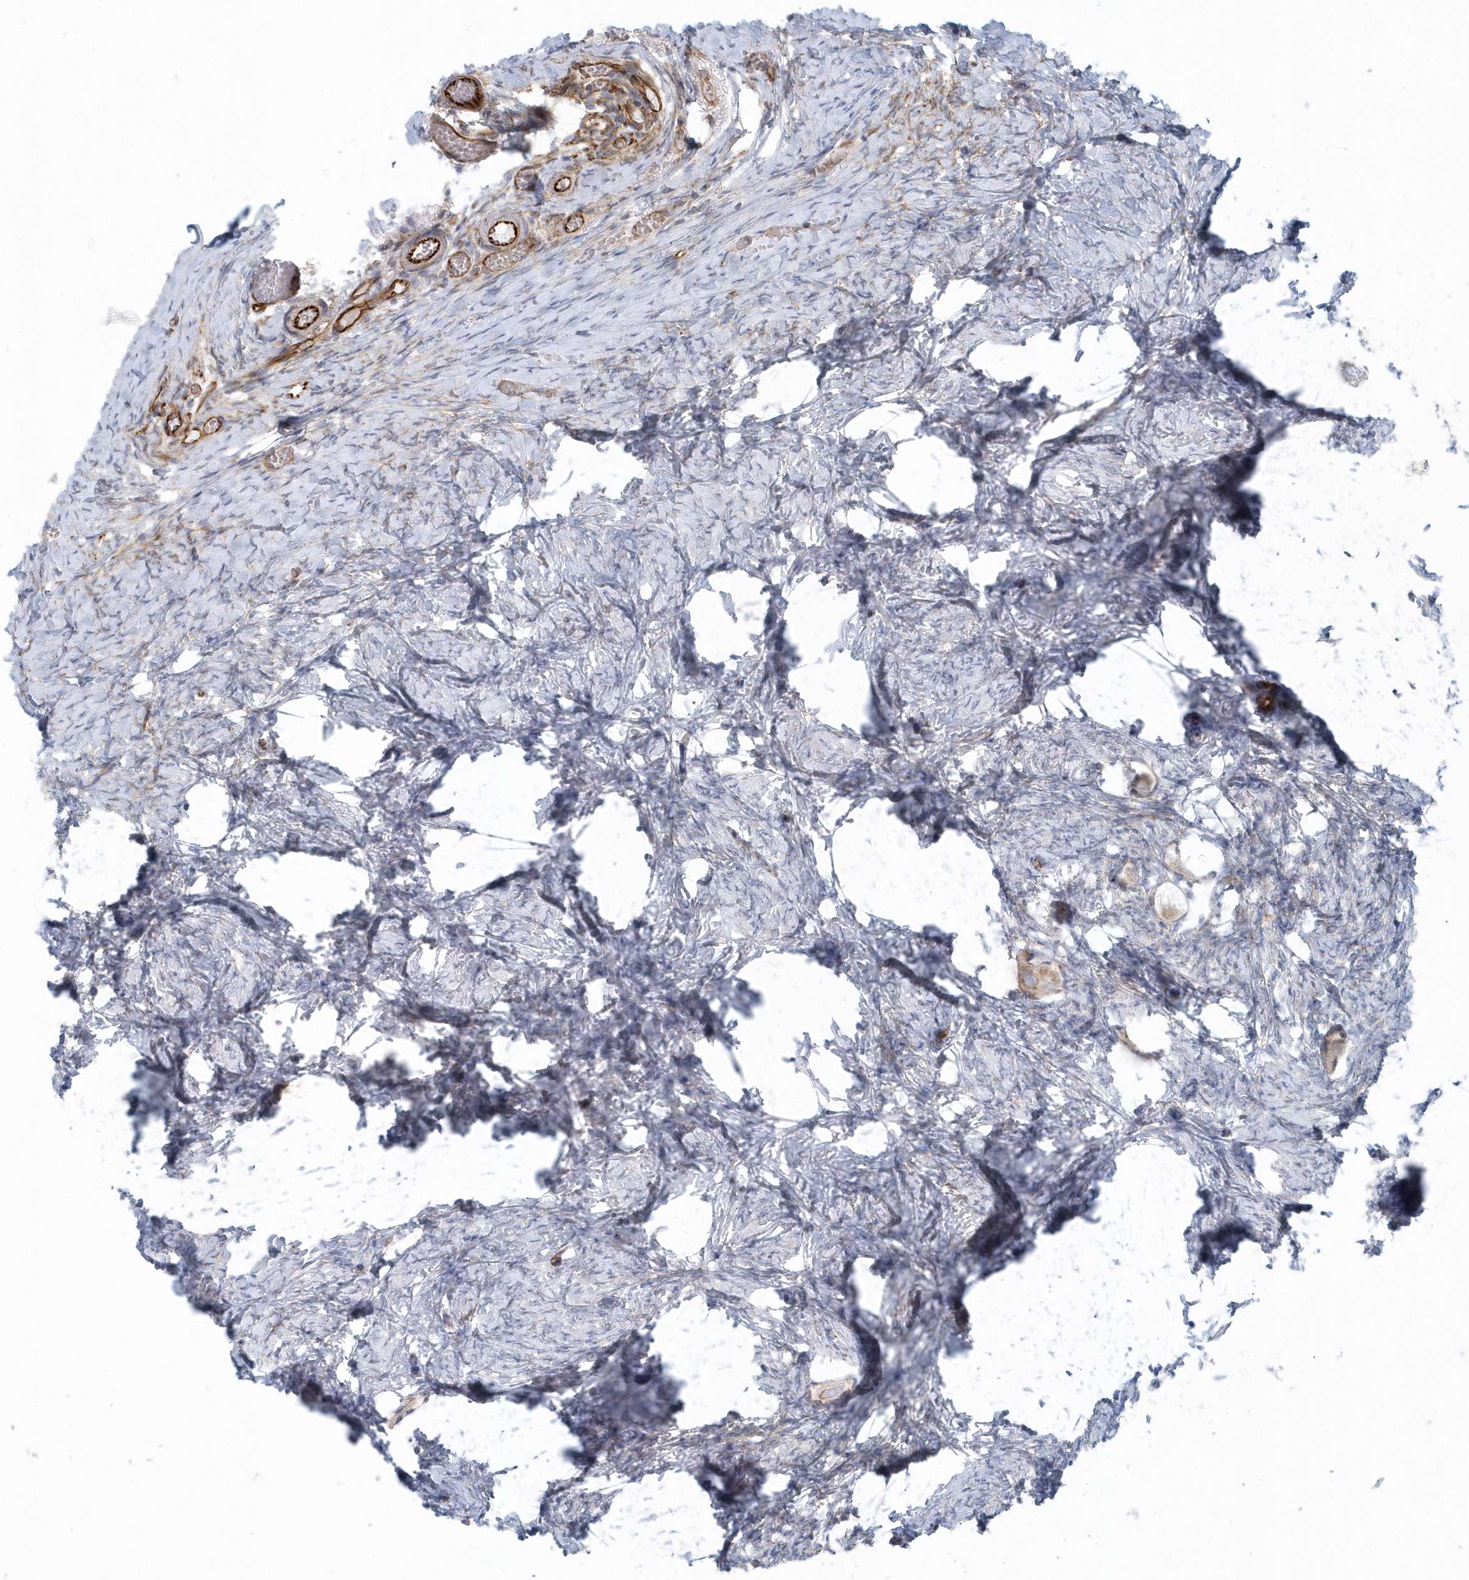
{"staining": {"intensity": "weak", "quantity": ">75%", "location": "cytoplasmic/membranous"}, "tissue": "ovary", "cell_type": "Follicle cells", "image_type": "normal", "snomed": [{"axis": "morphology", "description": "Normal tissue, NOS"}, {"axis": "topography", "description": "Ovary"}], "caption": "Immunohistochemistry (IHC) of benign human ovary reveals low levels of weak cytoplasmic/membranous staining in about >75% of follicle cells. Immunohistochemistry stains the protein in brown and the nuclei are stained blue.", "gene": "GPR152", "patient": {"sex": "female", "age": 27}}